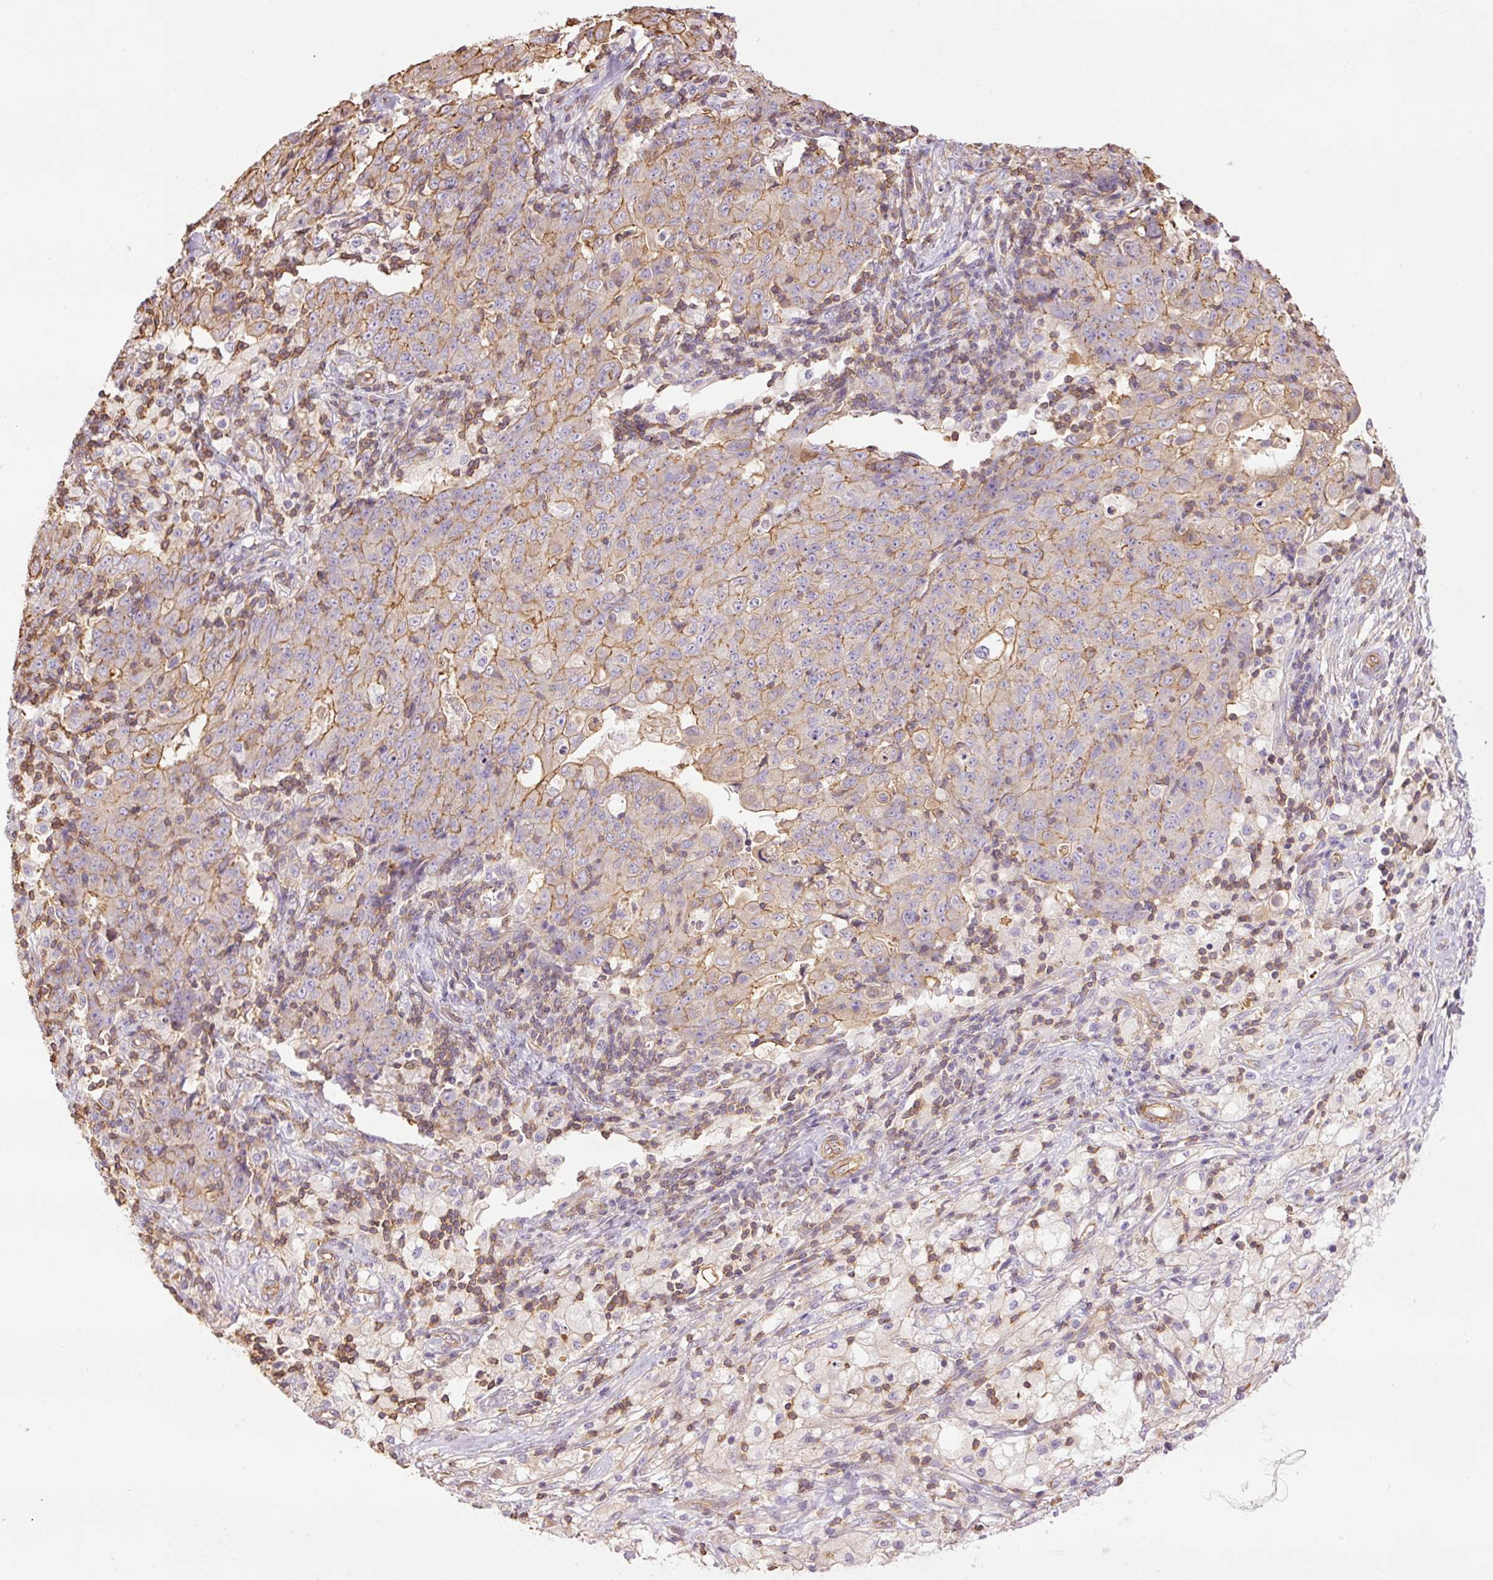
{"staining": {"intensity": "weak", "quantity": "25%-75%", "location": "cytoplasmic/membranous"}, "tissue": "ovarian cancer", "cell_type": "Tumor cells", "image_type": "cancer", "snomed": [{"axis": "morphology", "description": "Carcinoma, endometroid"}, {"axis": "topography", "description": "Ovary"}], "caption": "Human ovarian cancer (endometroid carcinoma) stained with a protein marker reveals weak staining in tumor cells.", "gene": "PPP1R1B", "patient": {"sex": "female", "age": 42}}